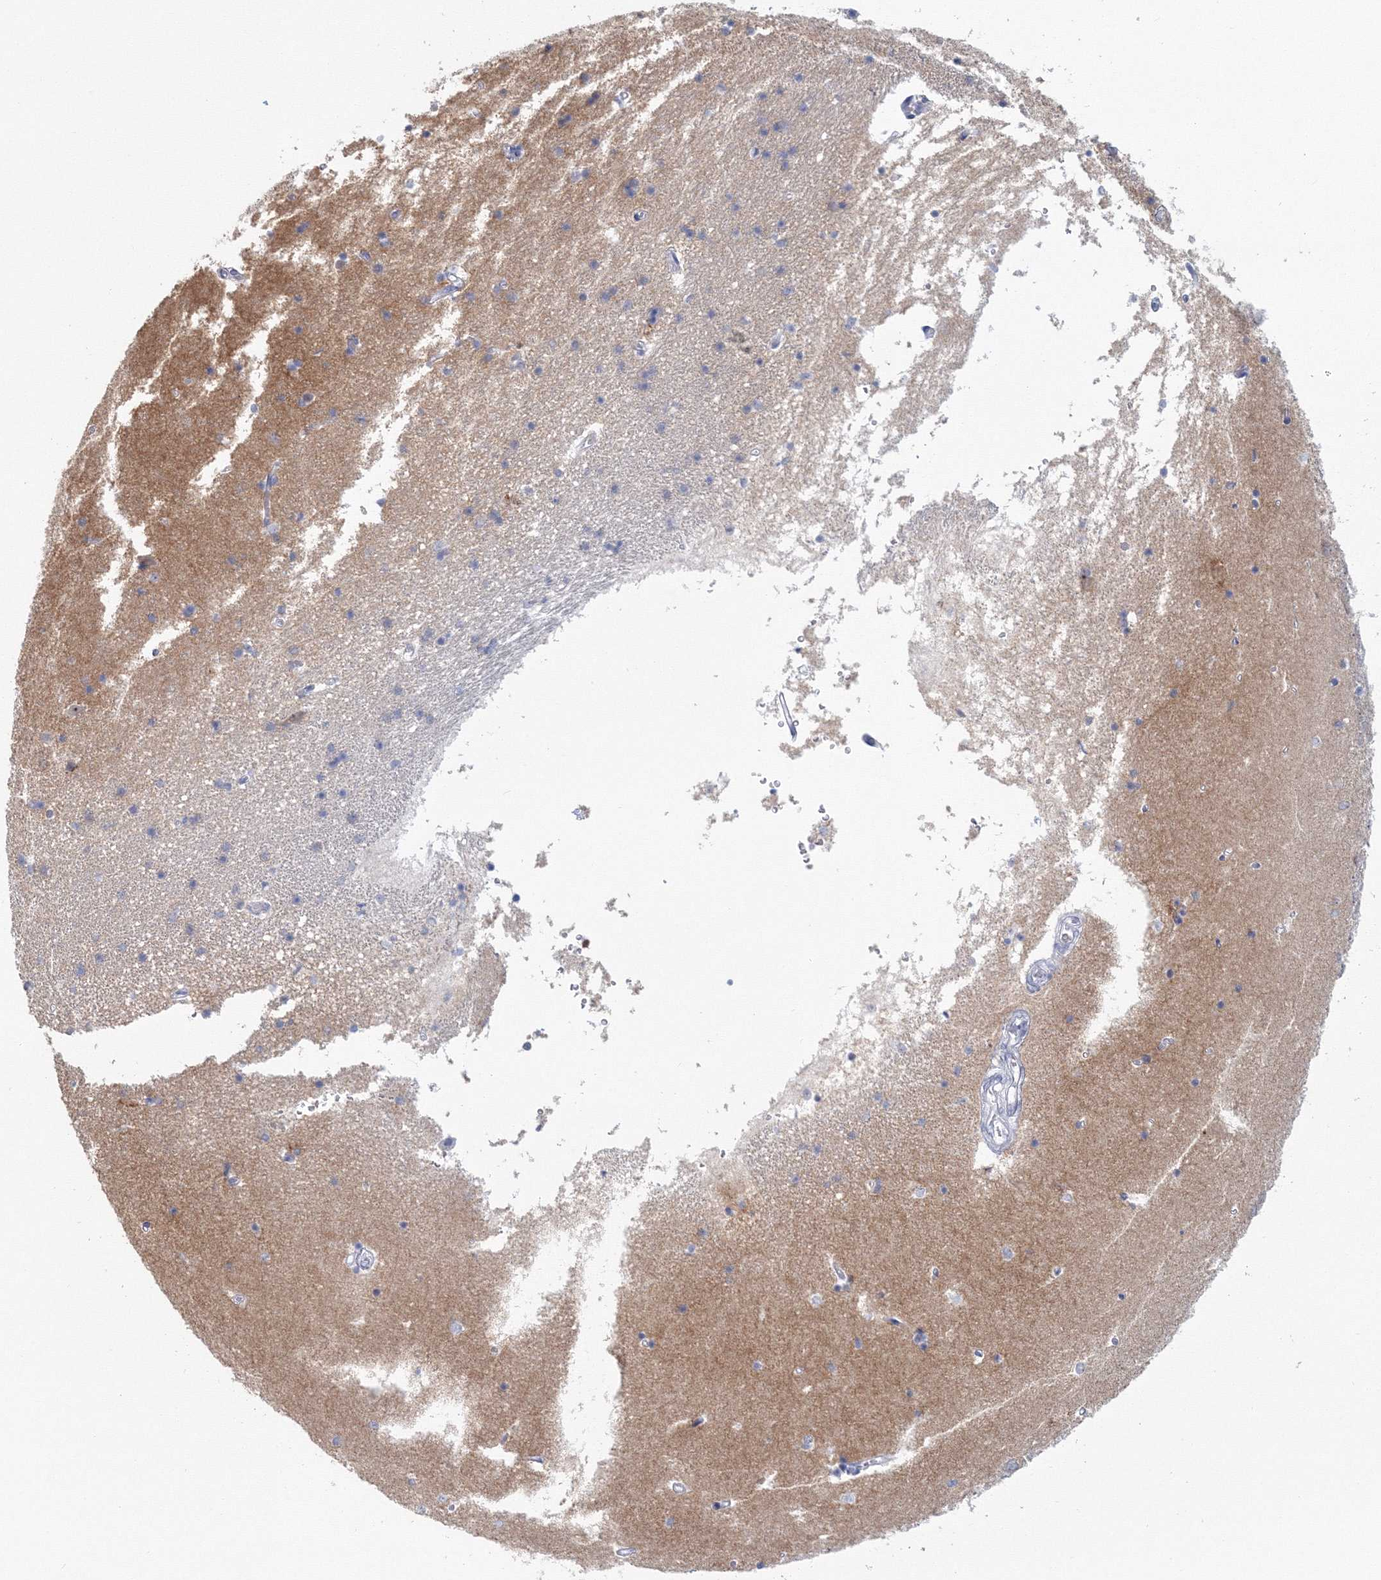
{"staining": {"intensity": "negative", "quantity": "none", "location": "none"}, "tissue": "hippocampus", "cell_type": "Glial cells", "image_type": "normal", "snomed": [{"axis": "morphology", "description": "Normal tissue, NOS"}, {"axis": "topography", "description": "Hippocampus"}], "caption": "This is a image of immunohistochemistry (IHC) staining of unremarkable hippocampus, which shows no expression in glial cells. (DAB immunohistochemistry visualized using brightfield microscopy, high magnification).", "gene": "VSIG1", "patient": {"sex": "male", "age": 45}}